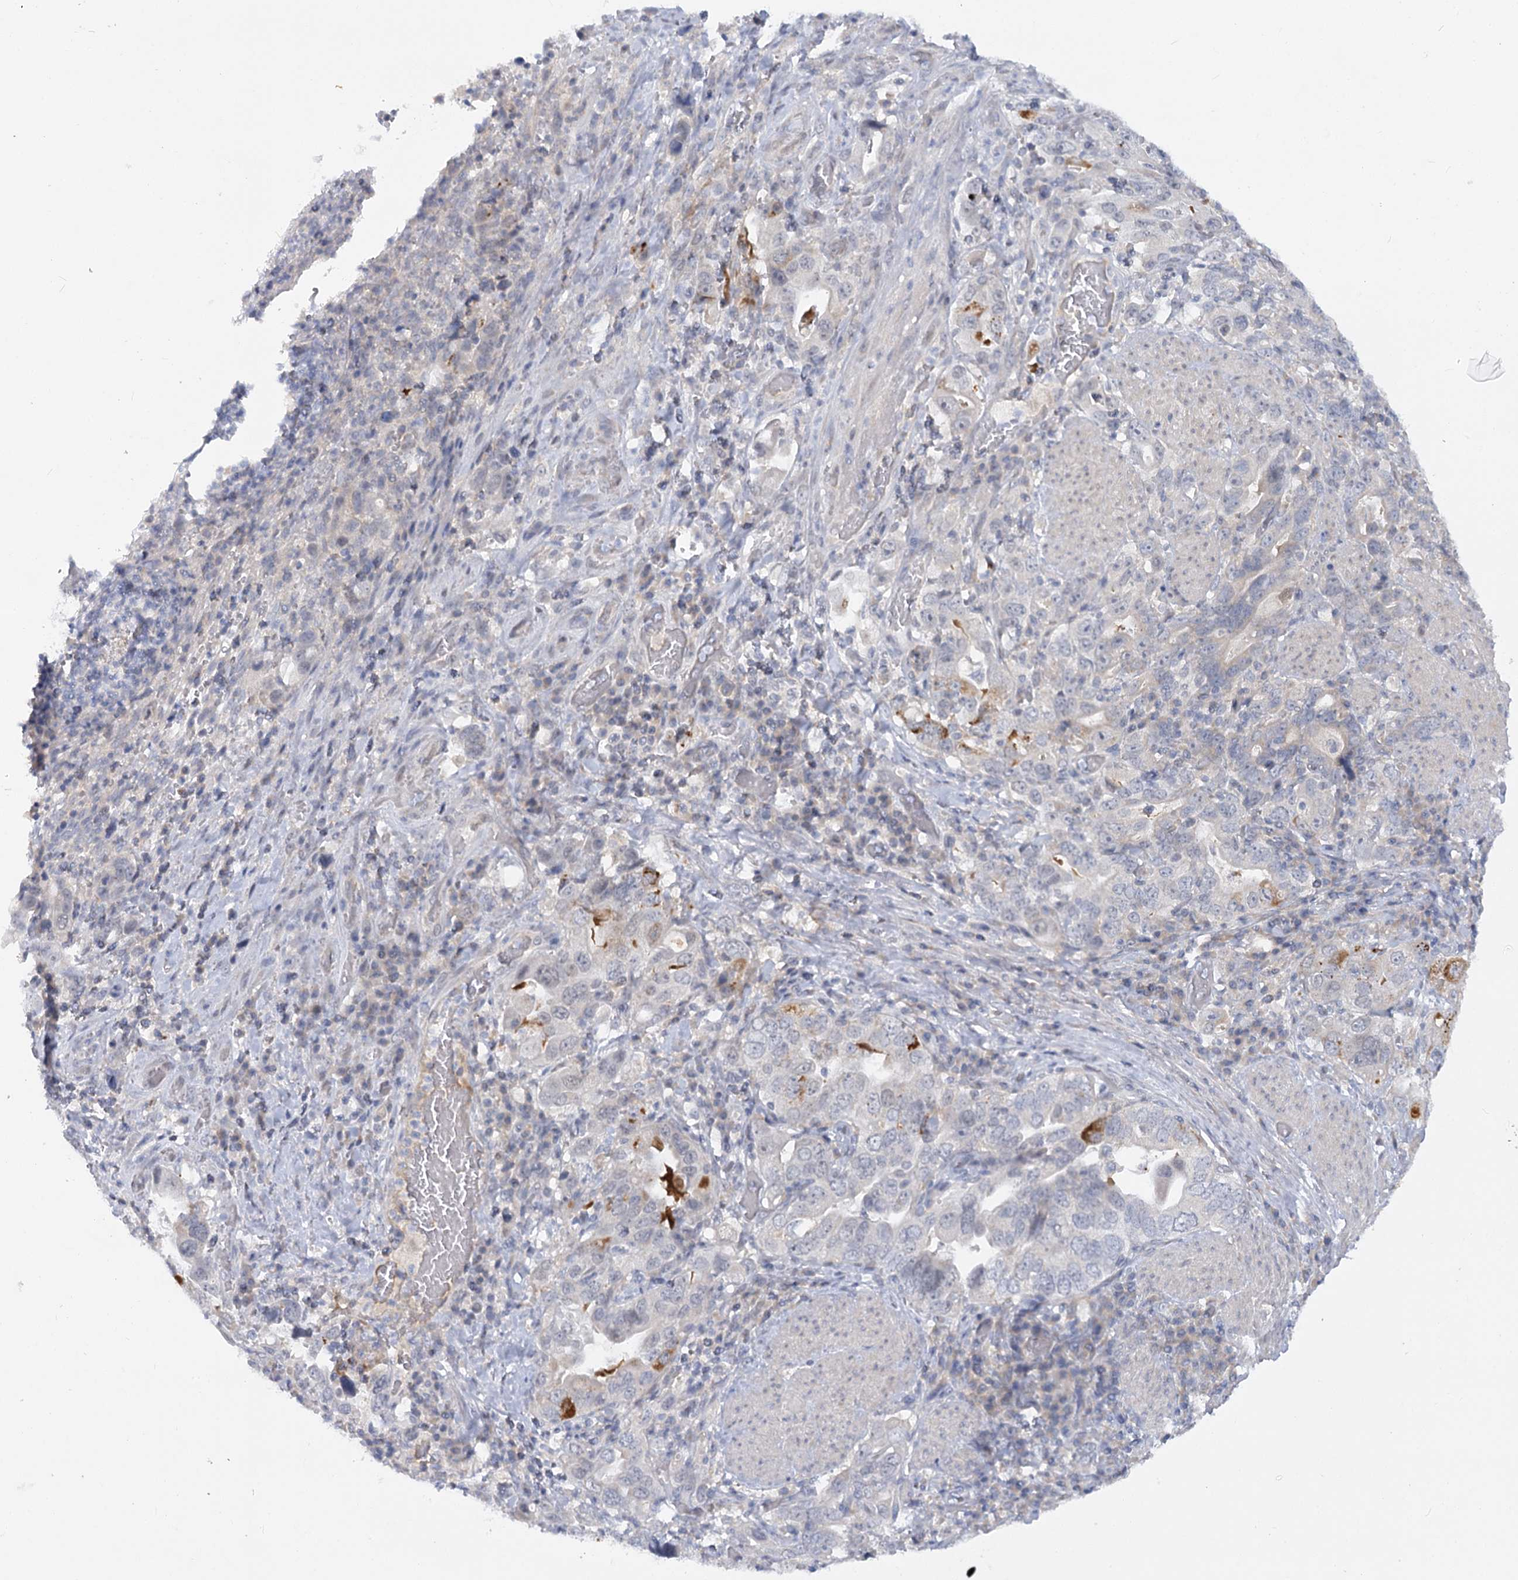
{"staining": {"intensity": "moderate", "quantity": "<25%", "location": "cytoplasmic/membranous"}, "tissue": "stomach cancer", "cell_type": "Tumor cells", "image_type": "cancer", "snomed": [{"axis": "morphology", "description": "Adenocarcinoma, NOS"}, {"axis": "topography", "description": "Stomach, upper"}], "caption": "IHC of human stomach cancer displays low levels of moderate cytoplasmic/membranous staining in about <25% of tumor cells.", "gene": "EFHC2", "patient": {"sex": "male", "age": 62}}